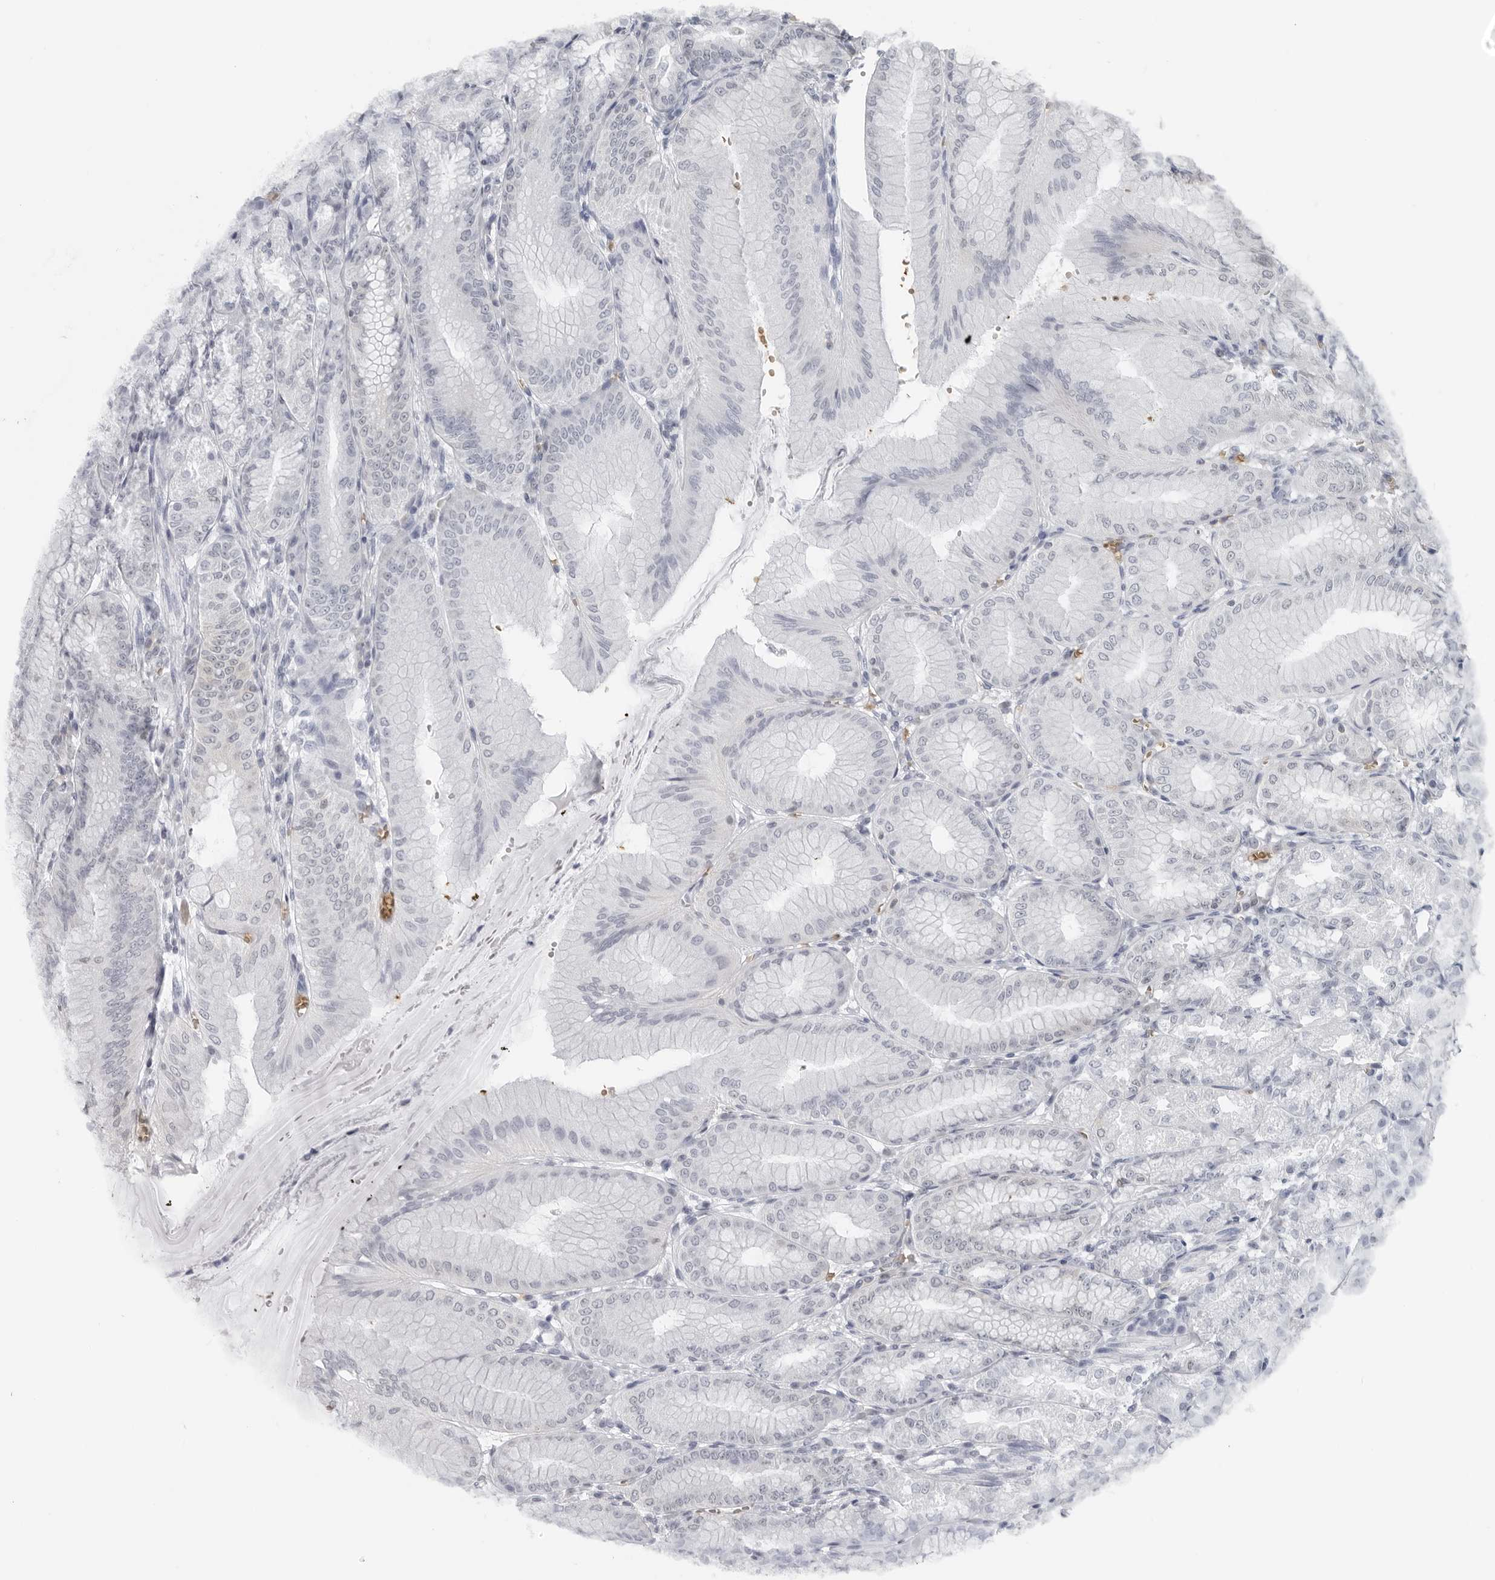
{"staining": {"intensity": "negative", "quantity": "none", "location": "none"}, "tissue": "stomach", "cell_type": "Glandular cells", "image_type": "normal", "snomed": [{"axis": "morphology", "description": "Normal tissue, NOS"}, {"axis": "topography", "description": "Stomach, lower"}], "caption": "This is an IHC histopathology image of normal human stomach. There is no staining in glandular cells.", "gene": "EPB41", "patient": {"sex": "male", "age": 71}}